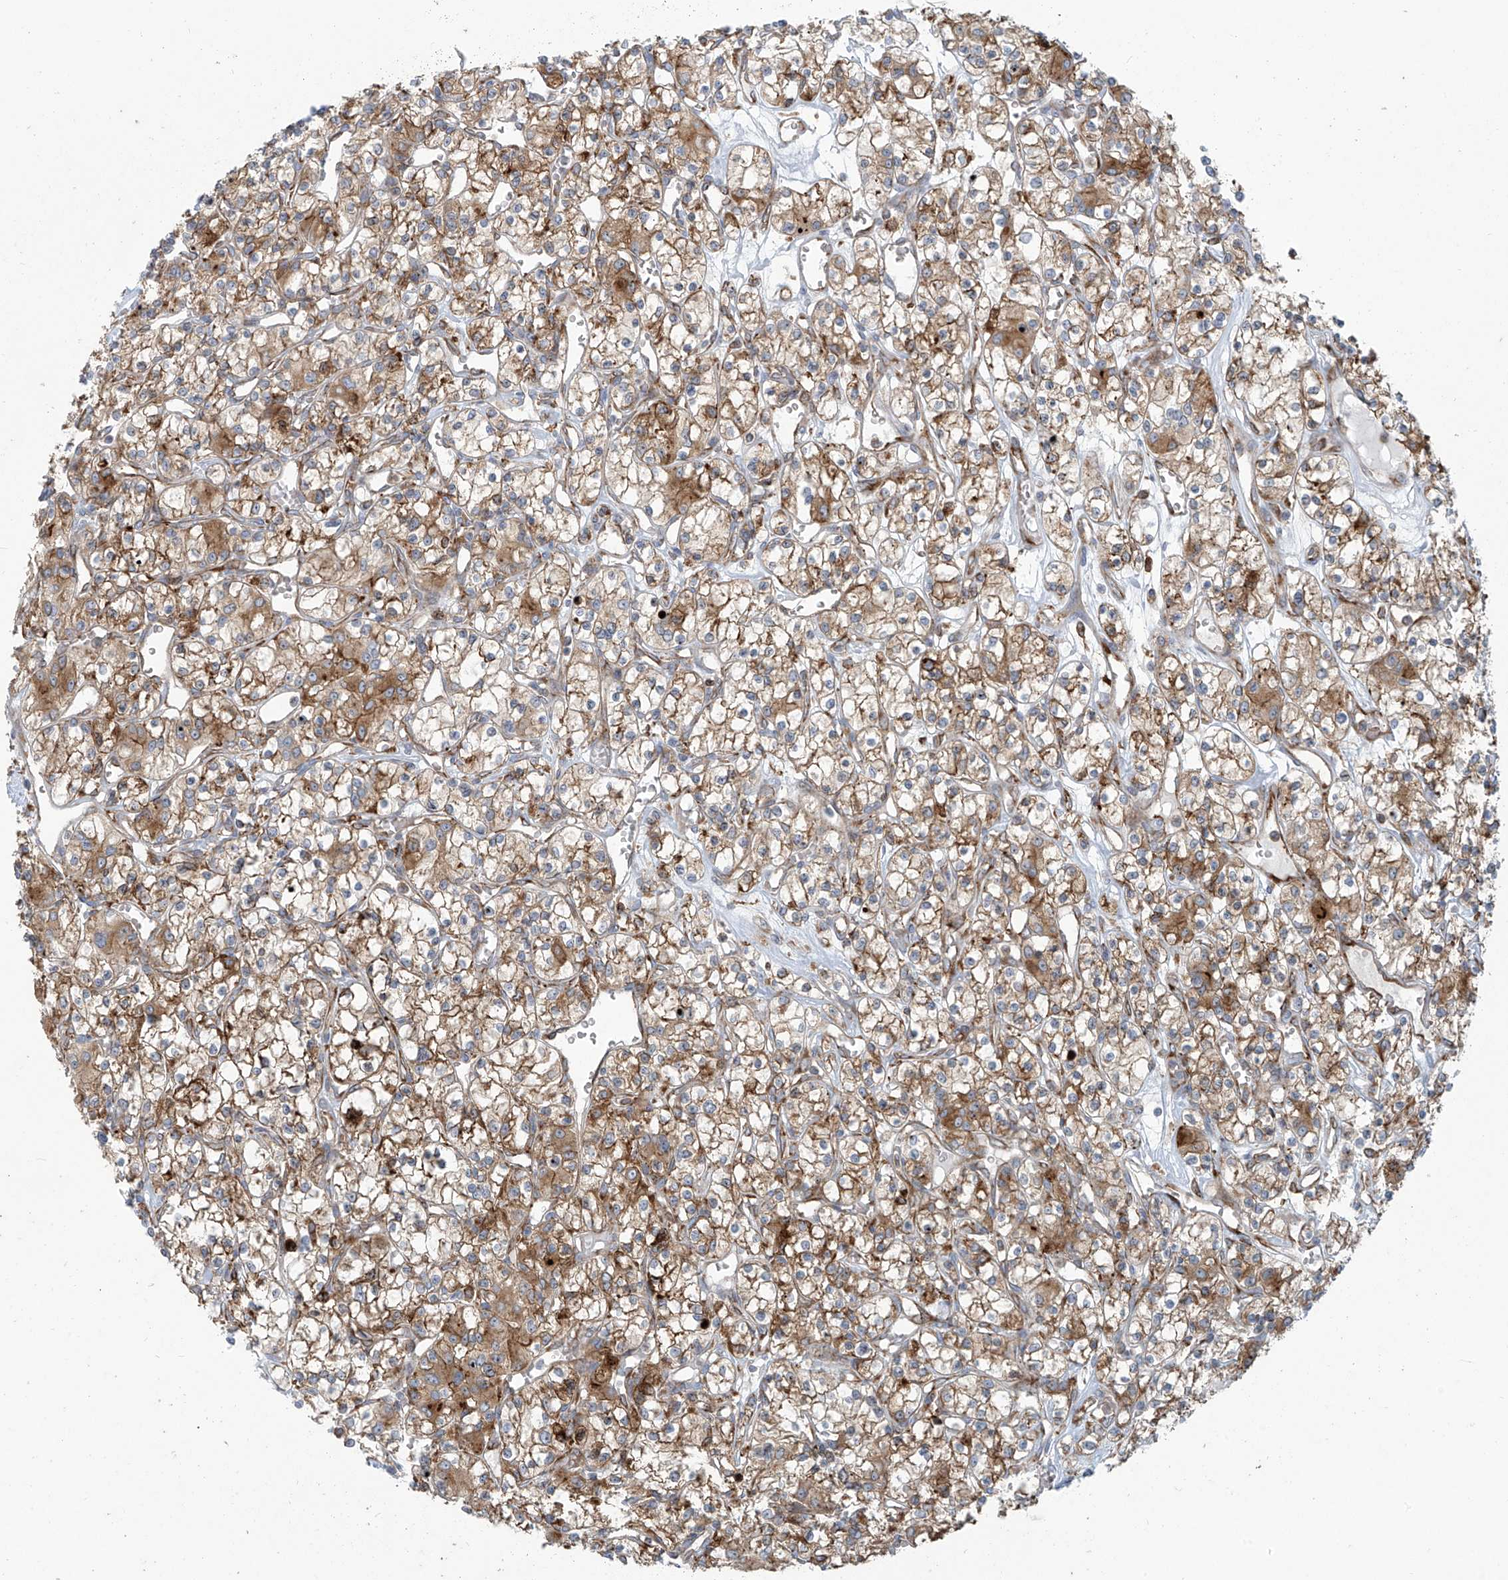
{"staining": {"intensity": "moderate", "quantity": ">75%", "location": "cytoplasmic/membranous"}, "tissue": "renal cancer", "cell_type": "Tumor cells", "image_type": "cancer", "snomed": [{"axis": "morphology", "description": "Adenocarcinoma, NOS"}, {"axis": "topography", "description": "Kidney"}], "caption": "A medium amount of moderate cytoplasmic/membranous staining is appreciated in about >75% of tumor cells in renal cancer tissue. (DAB IHC, brown staining for protein, blue staining for nuclei).", "gene": "KATNIP", "patient": {"sex": "female", "age": 59}}